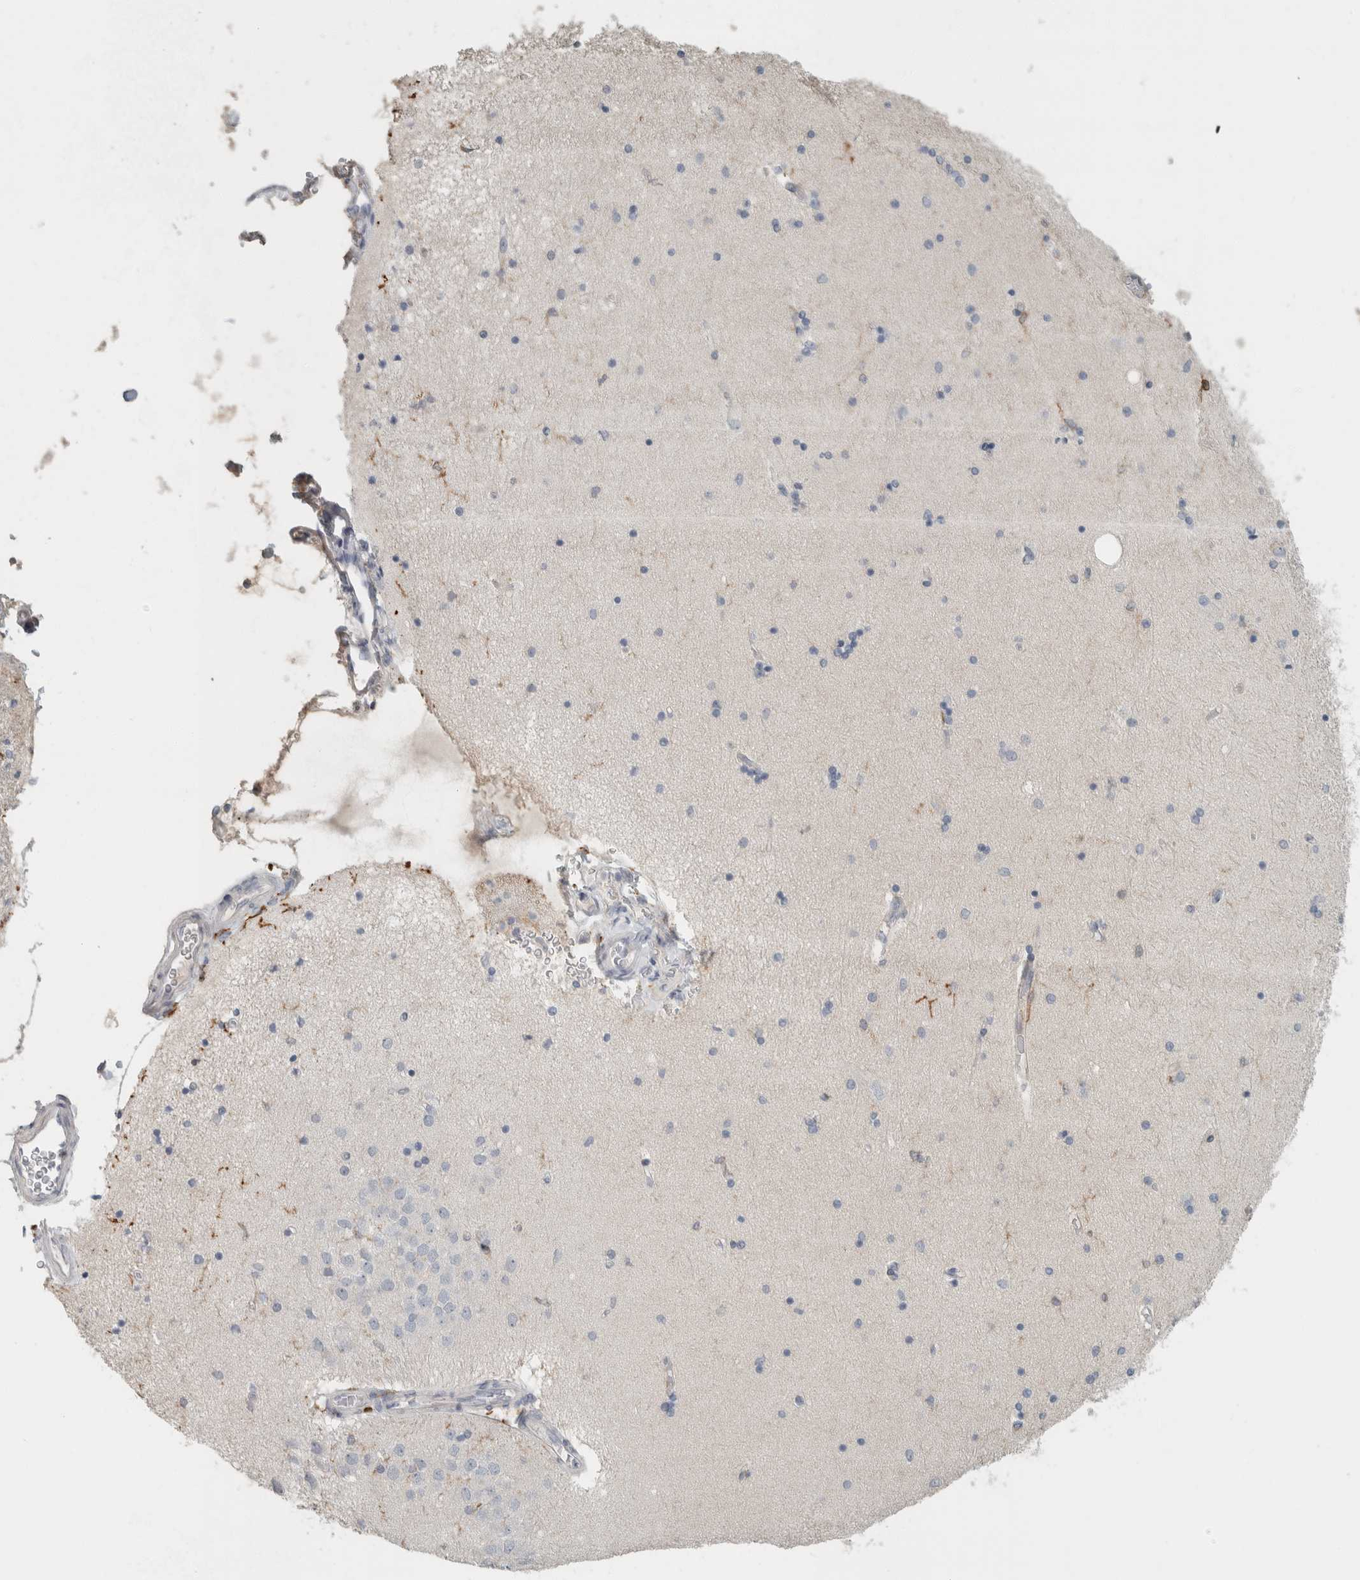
{"staining": {"intensity": "strong", "quantity": "<25%", "location": "cytoplasmic/membranous"}, "tissue": "hippocampus", "cell_type": "Glial cells", "image_type": "normal", "snomed": [{"axis": "morphology", "description": "Normal tissue, NOS"}, {"axis": "topography", "description": "Hippocampus"}], "caption": "Glial cells demonstrate medium levels of strong cytoplasmic/membranous staining in approximately <25% of cells in unremarkable hippocampus.", "gene": "SCIN", "patient": {"sex": "female", "age": 54}}